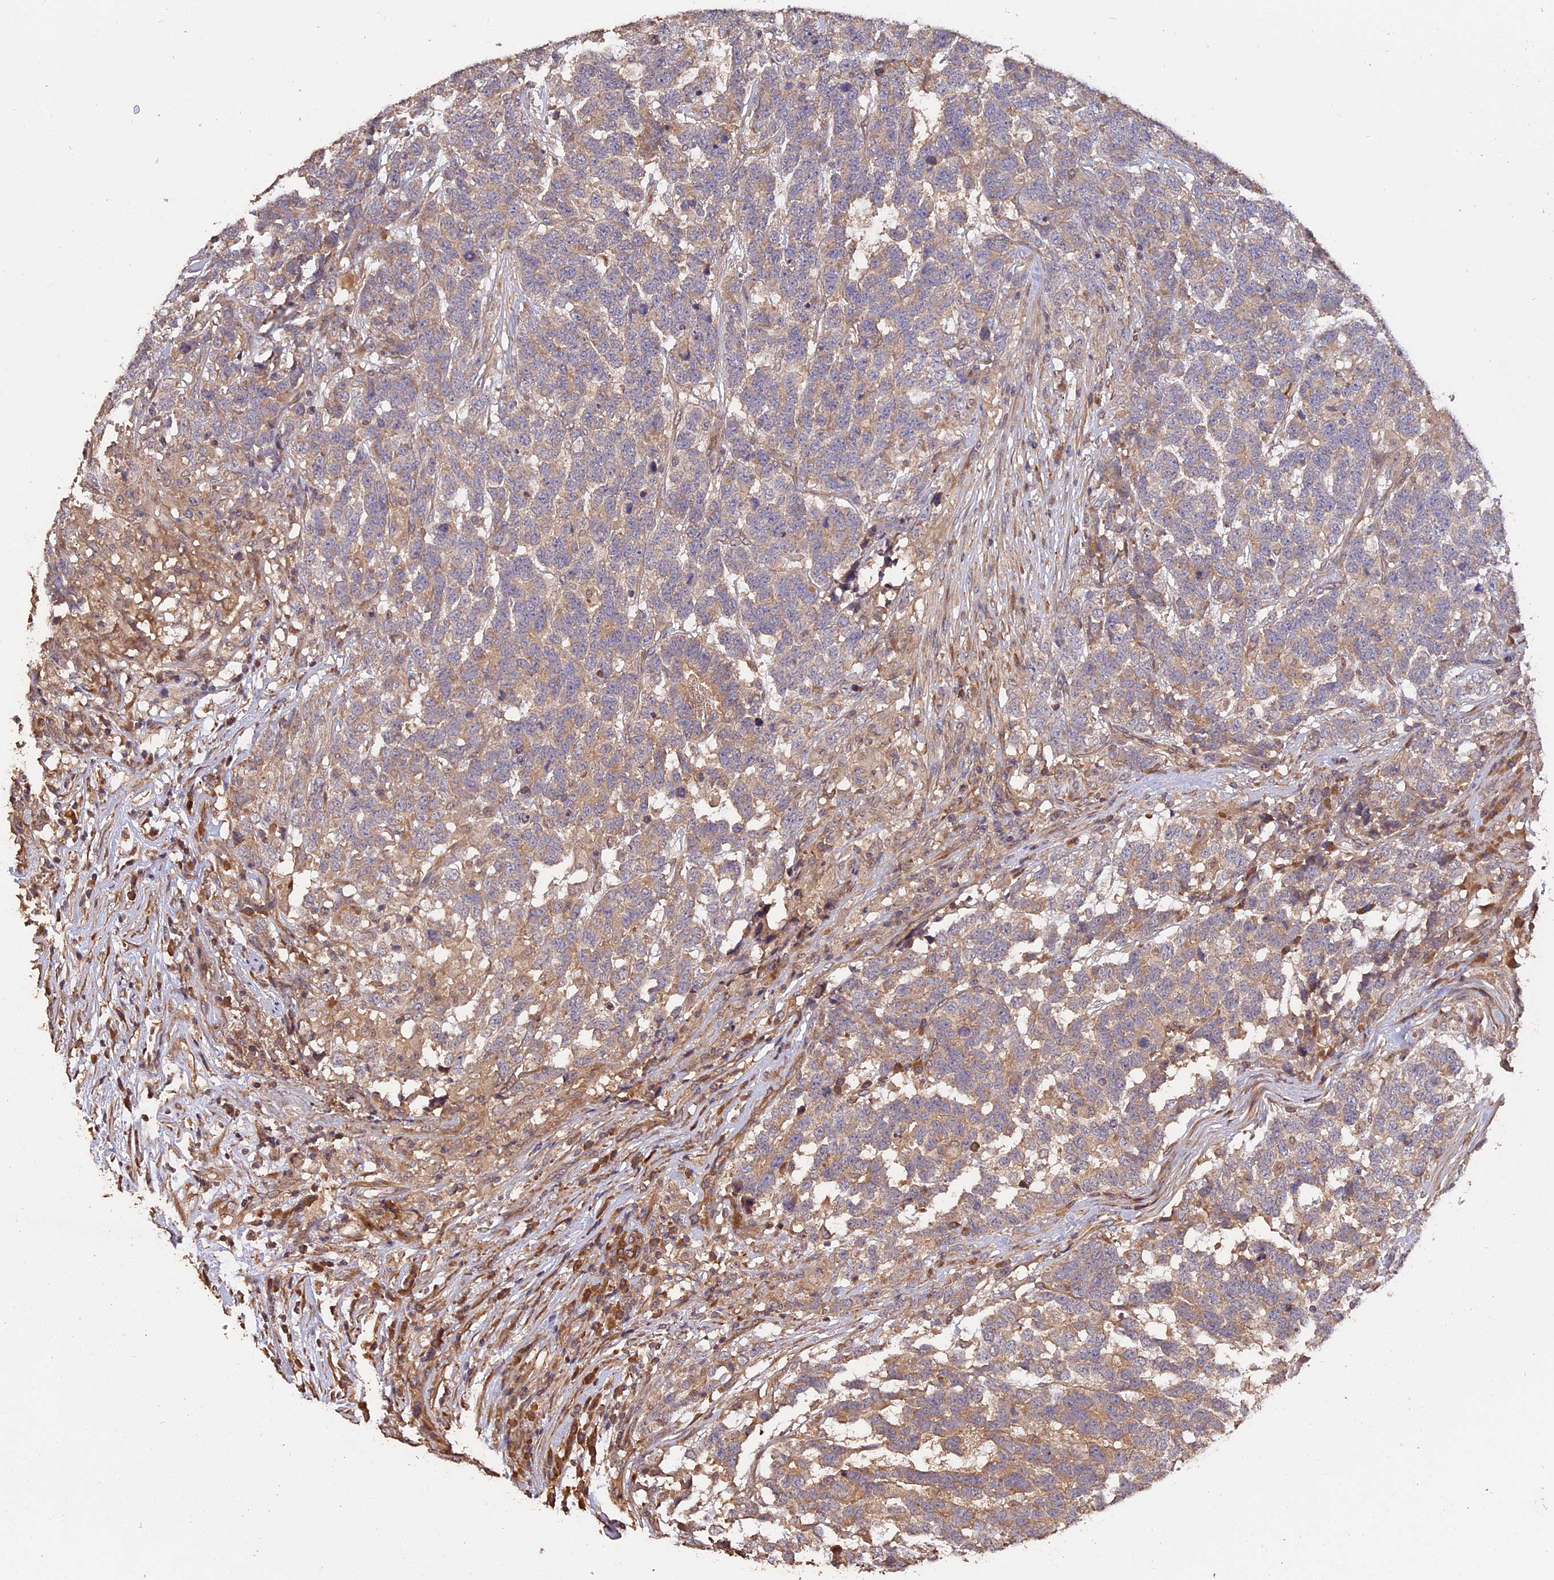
{"staining": {"intensity": "weak", "quantity": "25%-75%", "location": "cytoplasmic/membranous"}, "tissue": "testis cancer", "cell_type": "Tumor cells", "image_type": "cancer", "snomed": [{"axis": "morphology", "description": "Carcinoma, Embryonal, NOS"}, {"axis": "topography", "description": "Testis"}], "caption": "This image displays IHC staining of human testis cancer (embryonal carcinoma), with low weak cytoplasmic/membranous expression in about 25%-75% of tumor cells.", "gene": "RASAL1", "patient": {"sex": "male", "age": 26}}